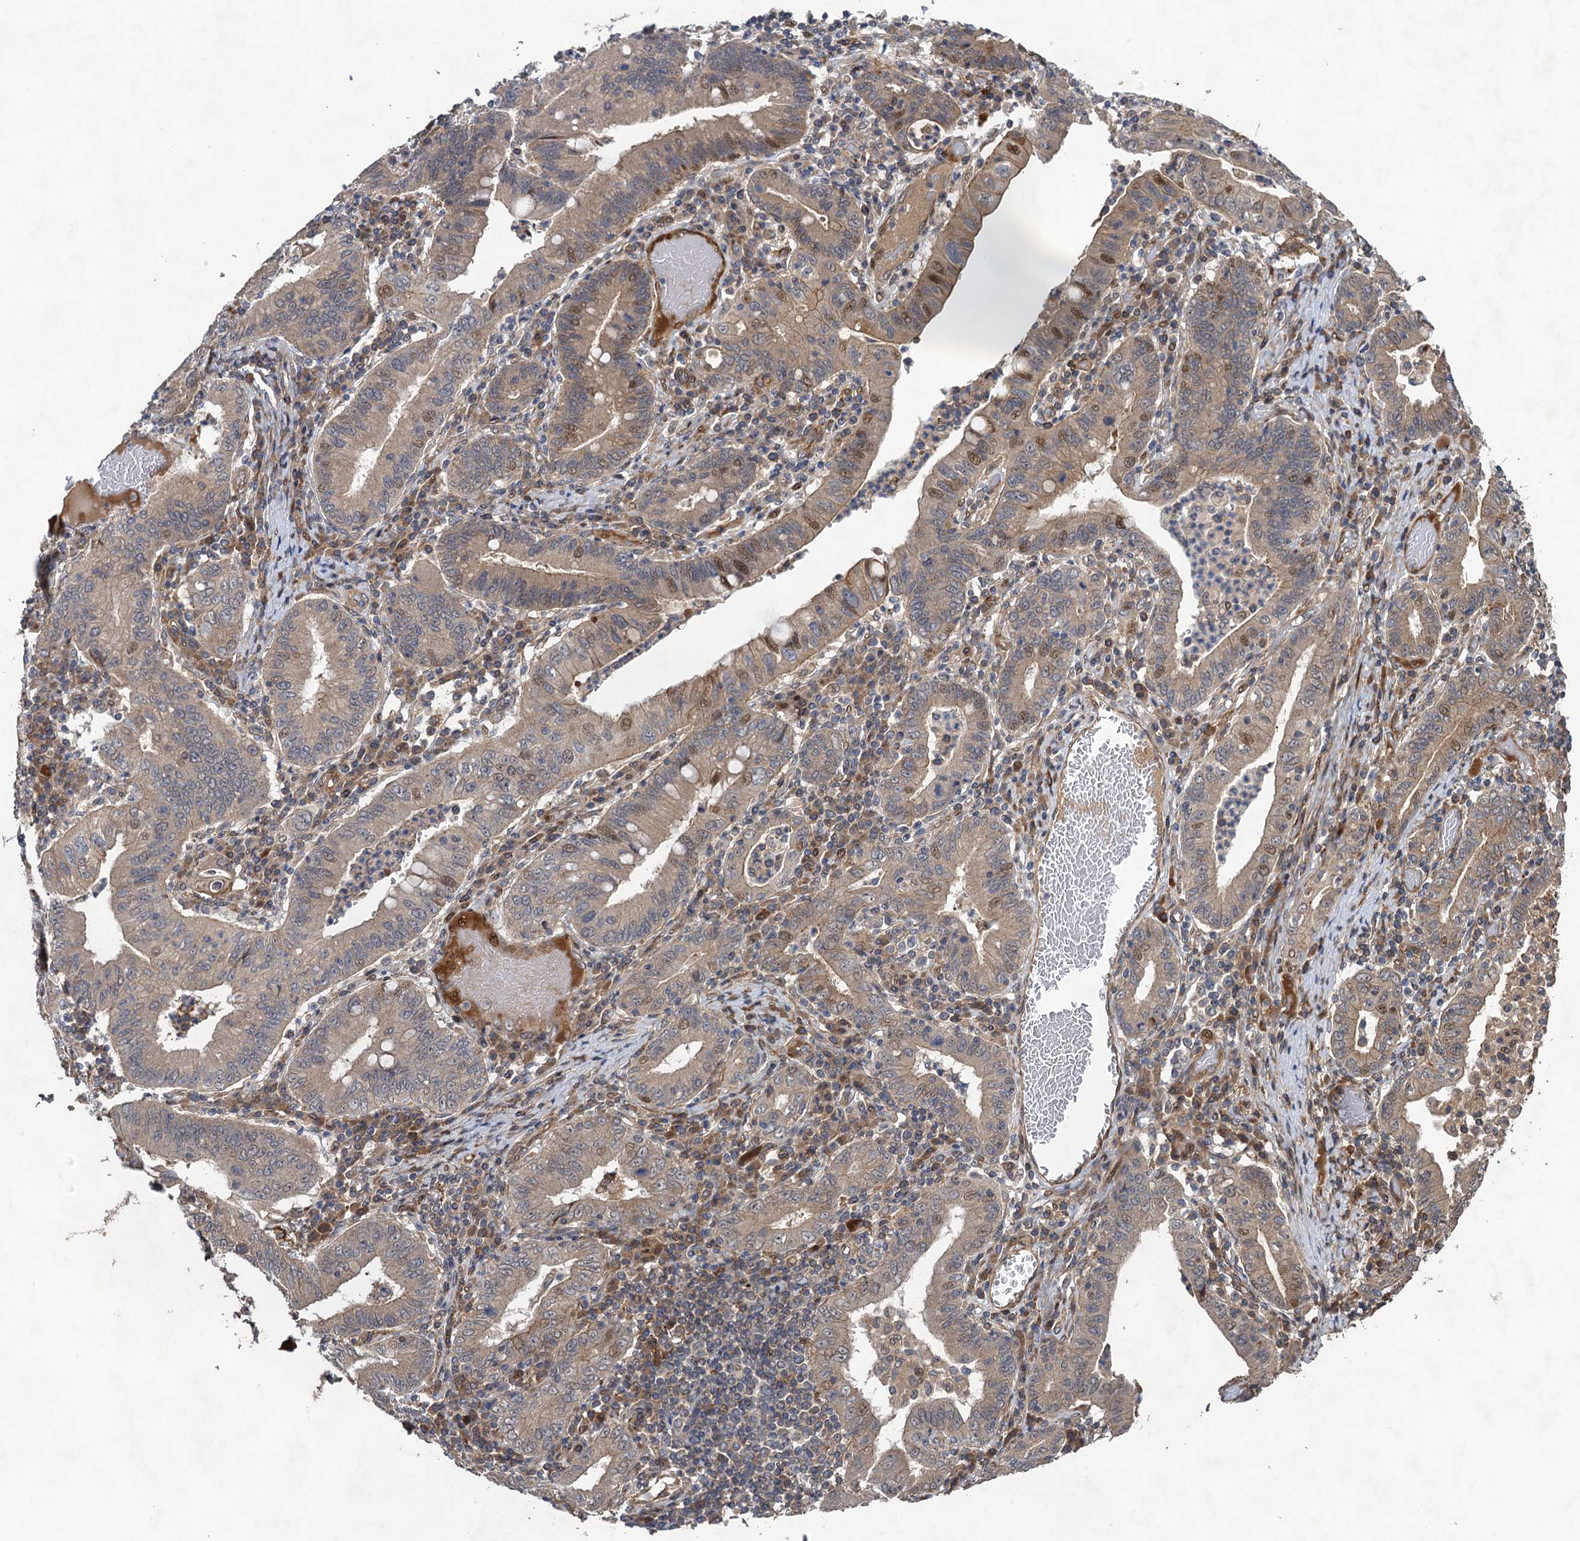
{"staining": {"intensity": "moderate", "quantity": "<25%", "location": "nuclear"}, "tissue": "stomach cancer", "cell_type": "Tumor cells", "image_type": "cancer", "snomed": [{"axis": "morphology", "description": "Normal tissue, NOS"}, {"axis": "morphology", "description": "Adenocarcinoma, NOS"}, {"axis": "topography", "description": "Esophagus"}, {"axis": "topography", "description": "Stomach, upper"}, {"axis": "topography", "description": "Peripheral nerve tissue"}], "caption": "The photomicrograph reveals immunohistochemical staining of stomach cancer (adenocarcinoma). There is moderate nuclear staining is seen in approximately <25% of tumor cells.", "gene": "NUDT22", "patient": {"sex": "male", "age": 62}}